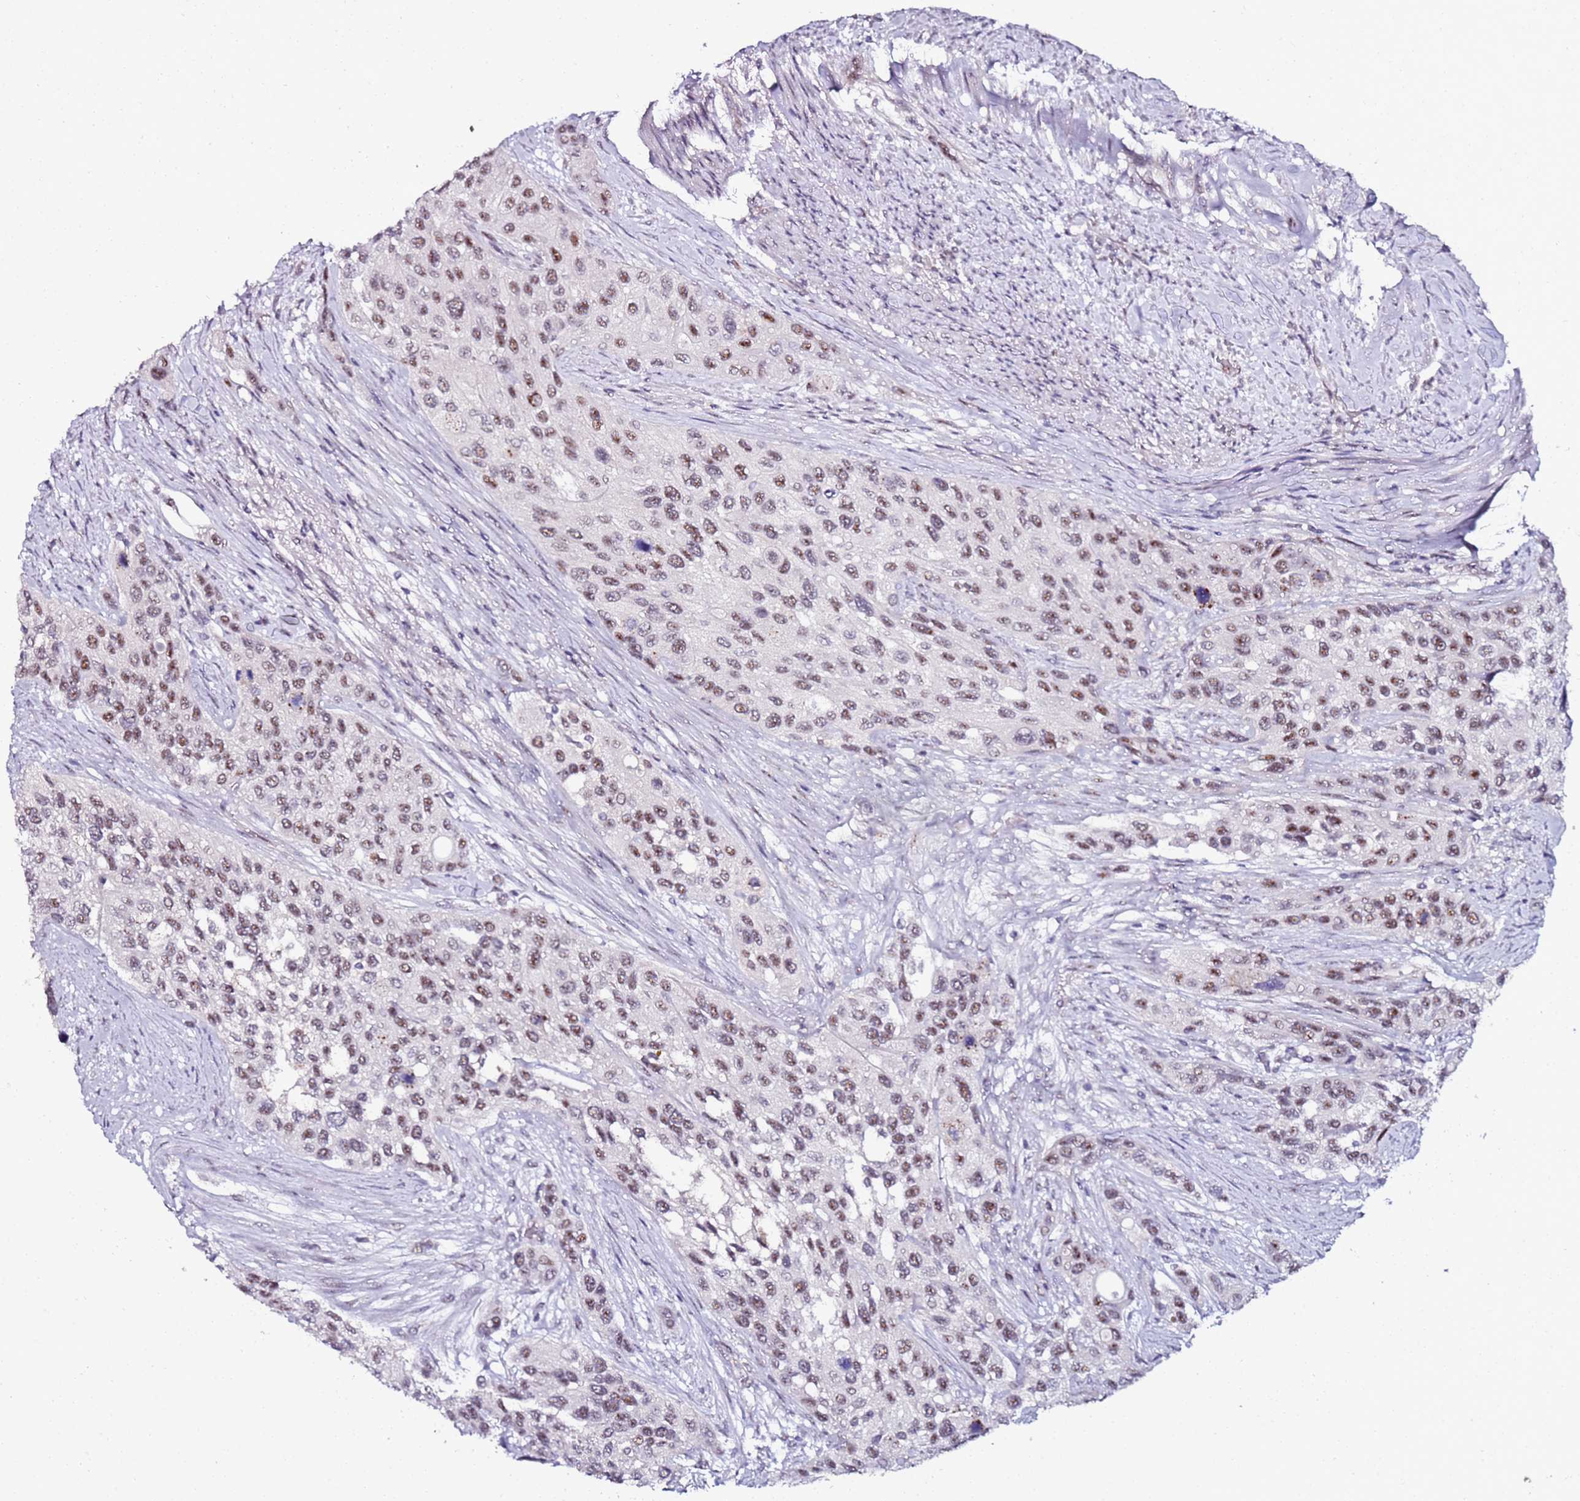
{"staining": {"intensity": "moderate", "quantity": ">75%", "location": "nuclear"}, "tissue": "urothelial cancer", "cell_type": "Tumor cells", "image_type": "cancer", "snomed": [{"axis": "morphology", "description": "Normal tissue, NOS"}, {"axis": "morphology", "description": "Urothelial carcinoma, High grade"}, {"axis": "topography", "description": "Vascular tissue"}, {"axis": "topography", "description": "Urinary bladder"}], "caption": "Protein positivity by immunohistochemistry reveals moderate nuclear expression in about >75% of tumor cells in urothelial cancer.", "gene": "DUSP28", "patient": {"sex": "female", "age": 56}}